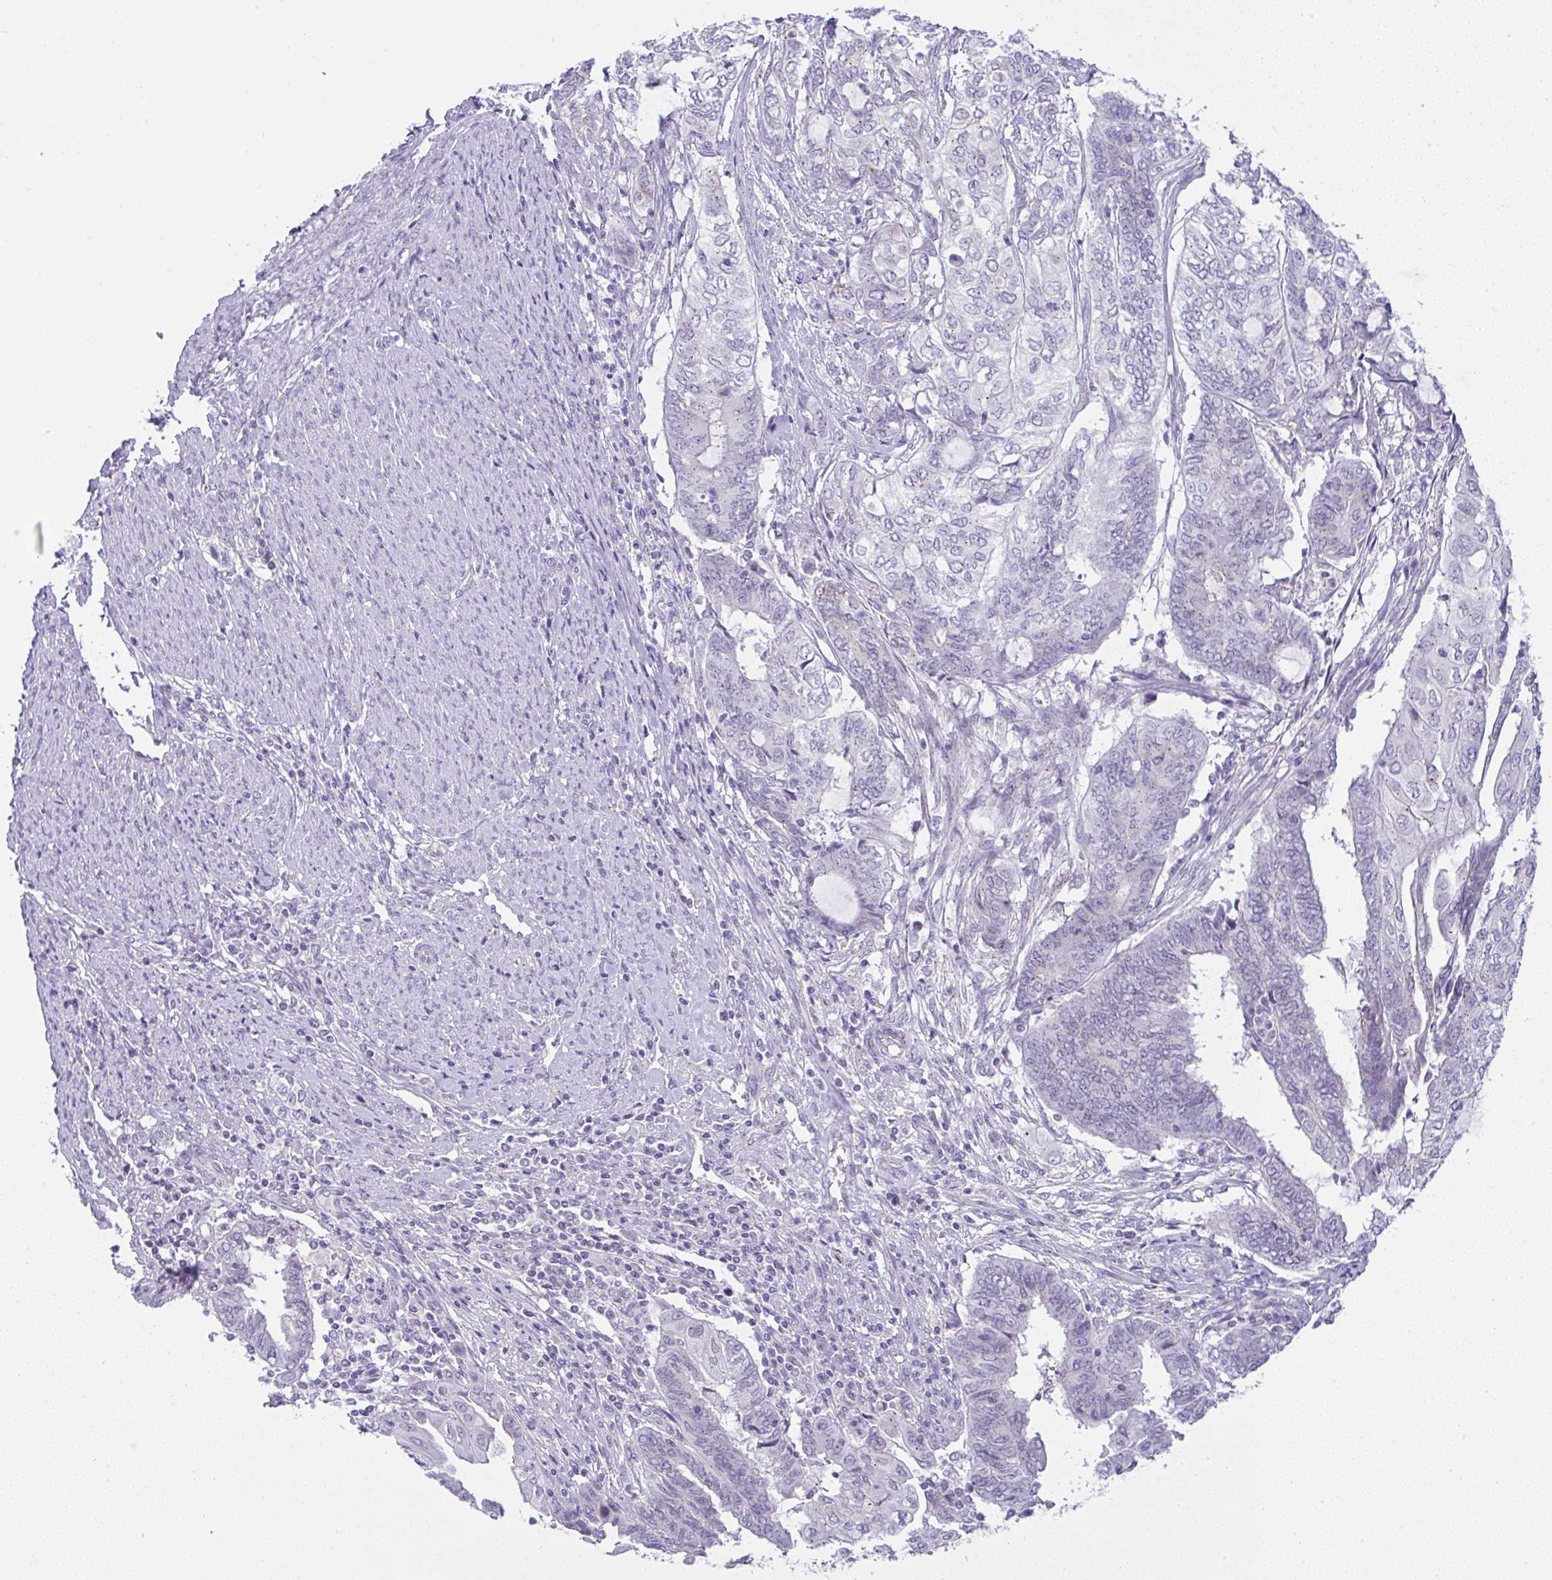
{"staining": {"intensity": "negative", "quantity": "none", "location": "none"}, "tissue": "endometrial cancer", "cell_type": "Tumor cells", "image_type": "cancer", "snomed": [{"axis": "morphology", "description": "Adenocarcinoma, NOS"}, {"axis": "topography", "description": "Uterus"}, {"axis": "topography", "description": "Endometrium"}], "caption": "This is a histopathology image of immunohistochemistry staining of endometrial cancer, which shows no staining in tumor cells.", "gene": "FAM177A1", "patient": {"sex": "female", "age": 70}}